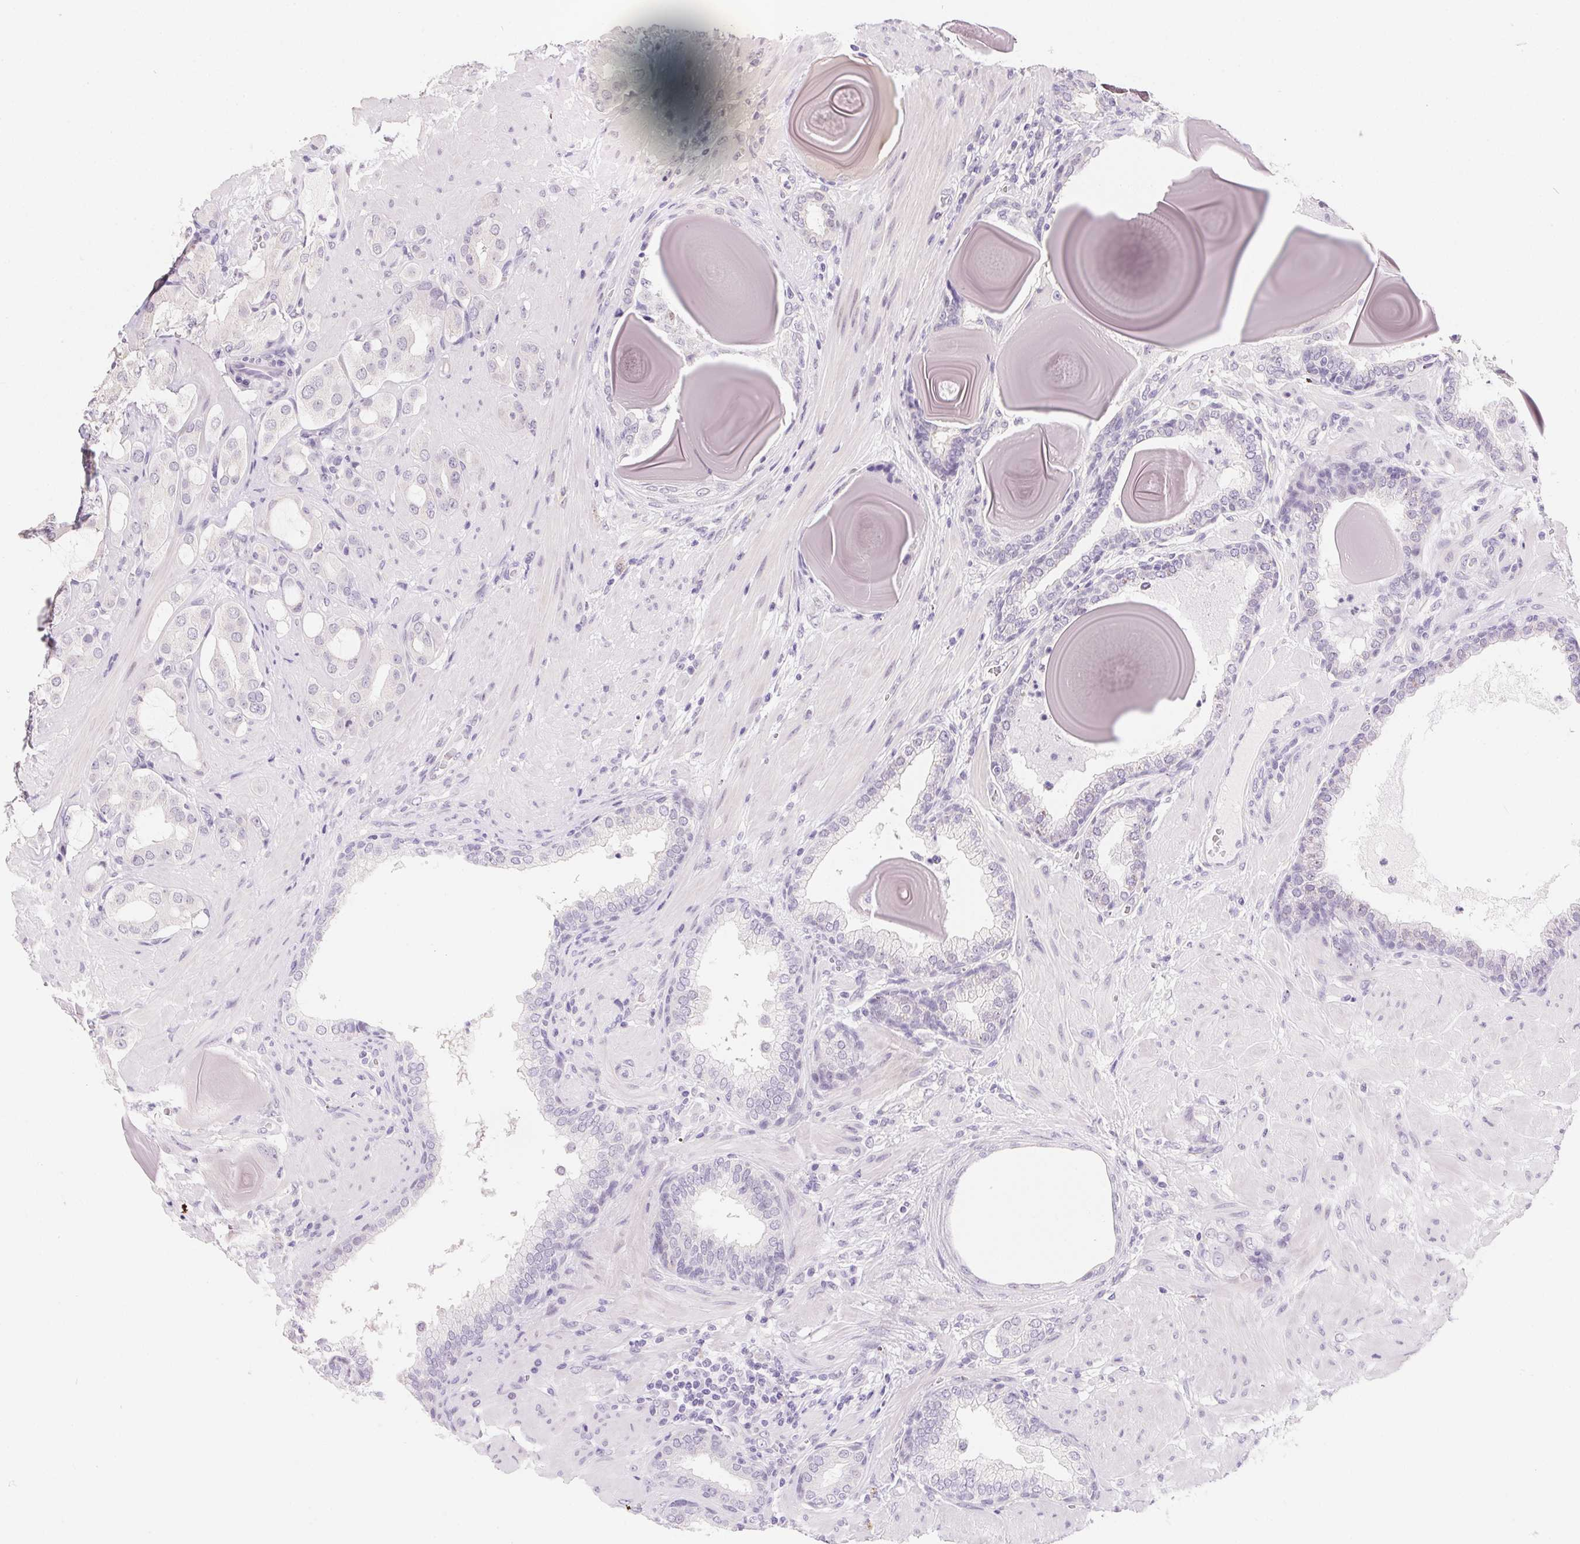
{"staining": {"intensity": "negative", "quantity": "none", "location": "none"}, "tissue": "prostate cancer", "cell_type": "Tumor cells", "image_type": "cancer", "snomed": [{"axis": "morphology", "description": "Adenocarcinoma, Low grade"}, {"axis": "topography", "description": "Prostate"}], "caption": "A micrograph of prostate cancer (low-grade adenocarcinoma) stained for a protein reveals no brown staining in tumor cells. (DAB IHC, high magnification).", "gene": "MORC1", "patient": {"sex": "male", "age": 57}}